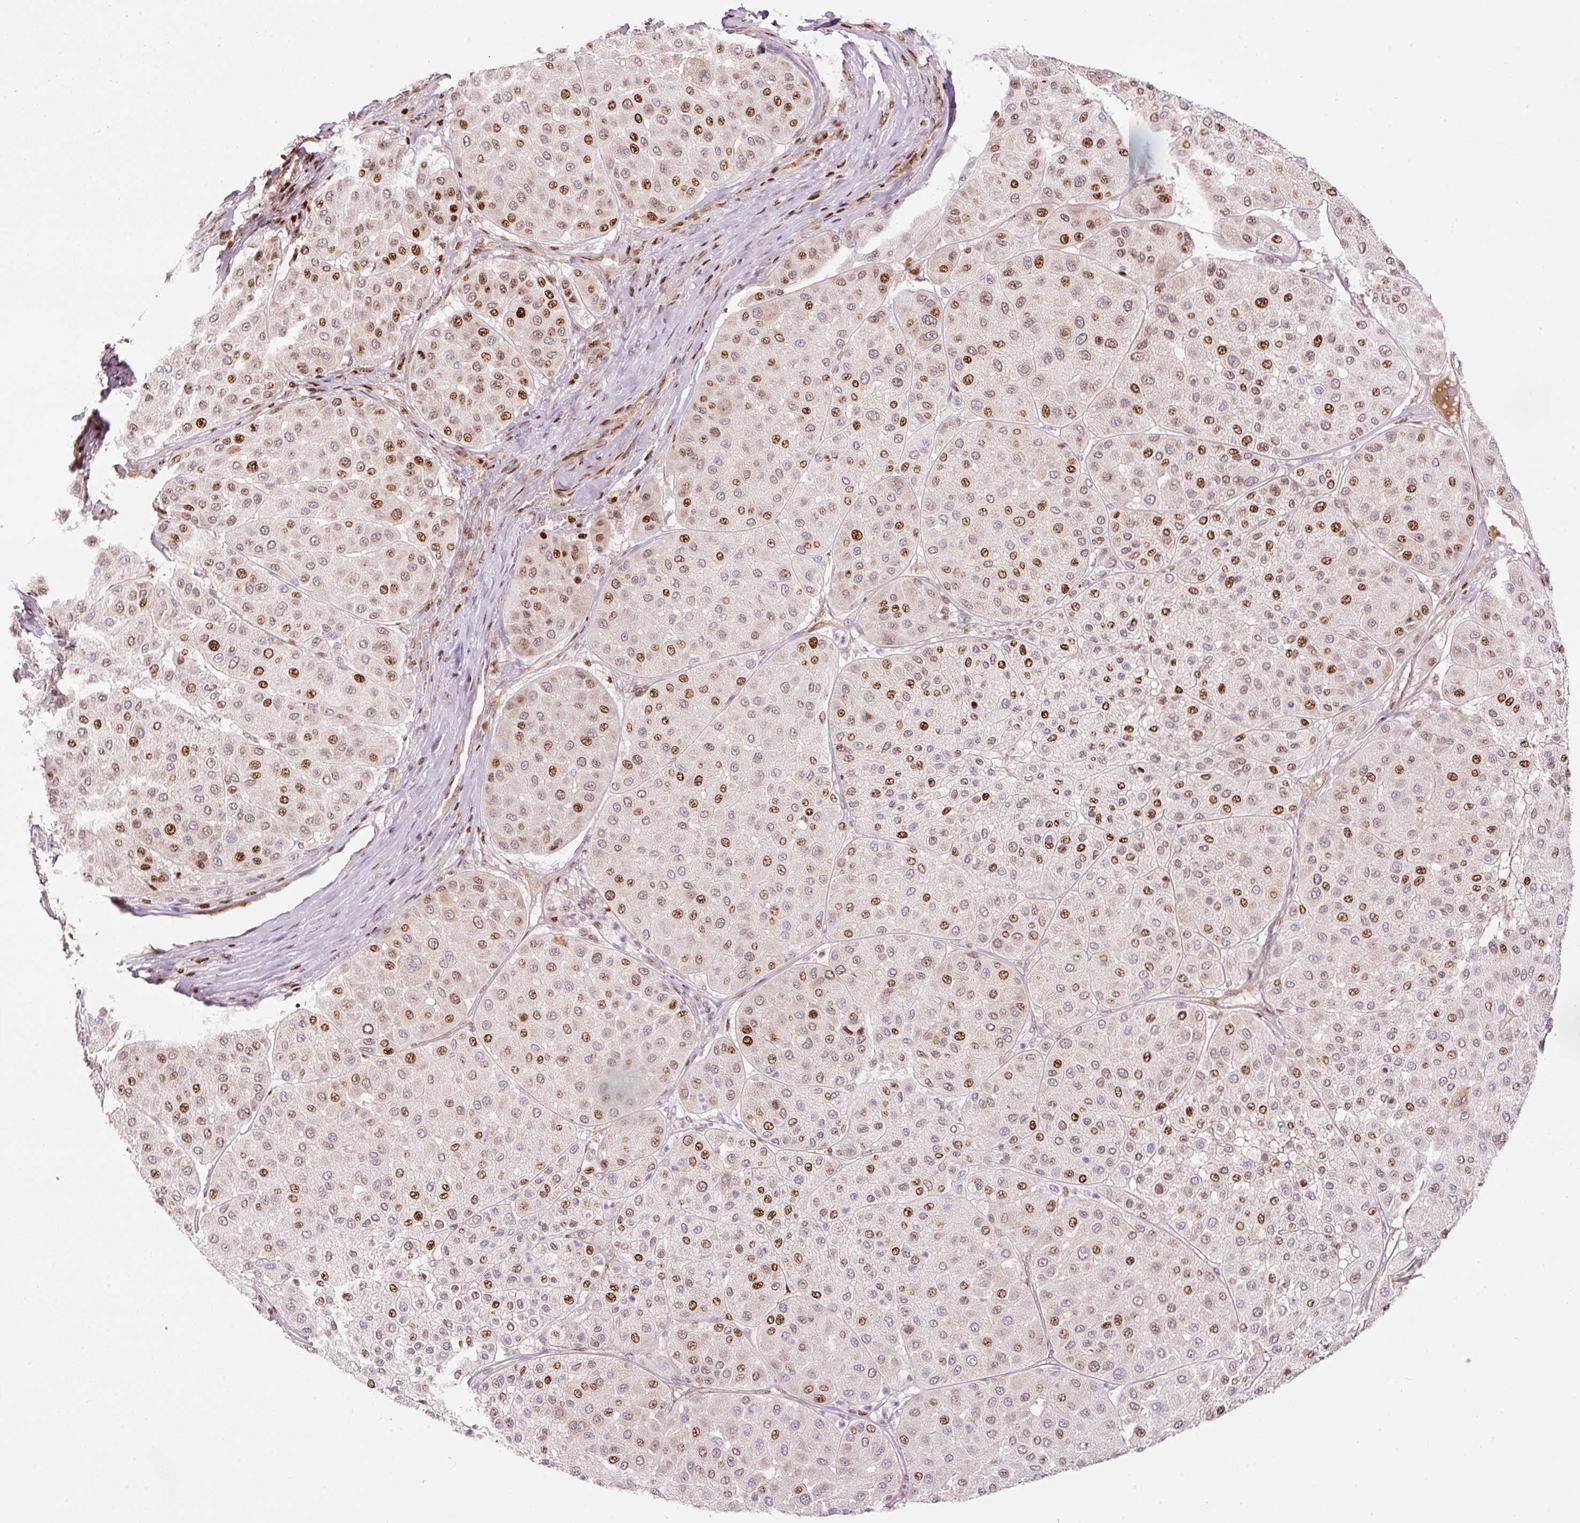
{"staining": {"intensity": "moderate", "quantity": "25%-75%", "location": "nuclear"}, "tissue": "melanoma", "cell_type": "Tumor cells", "image_type": "cancer", "snomed": [{"axis": "morphology", "description": "Malignant melanoma, Metastatic site"}, {"axis": "topography", "description": "Smooth muscle"}], "caption": "Melanoma tissue shows moderate nuclear positivity in about 25%-75% of tumor cells", "gene": "TMEM8B", "patient": {"sex": "male", "age": 41}}